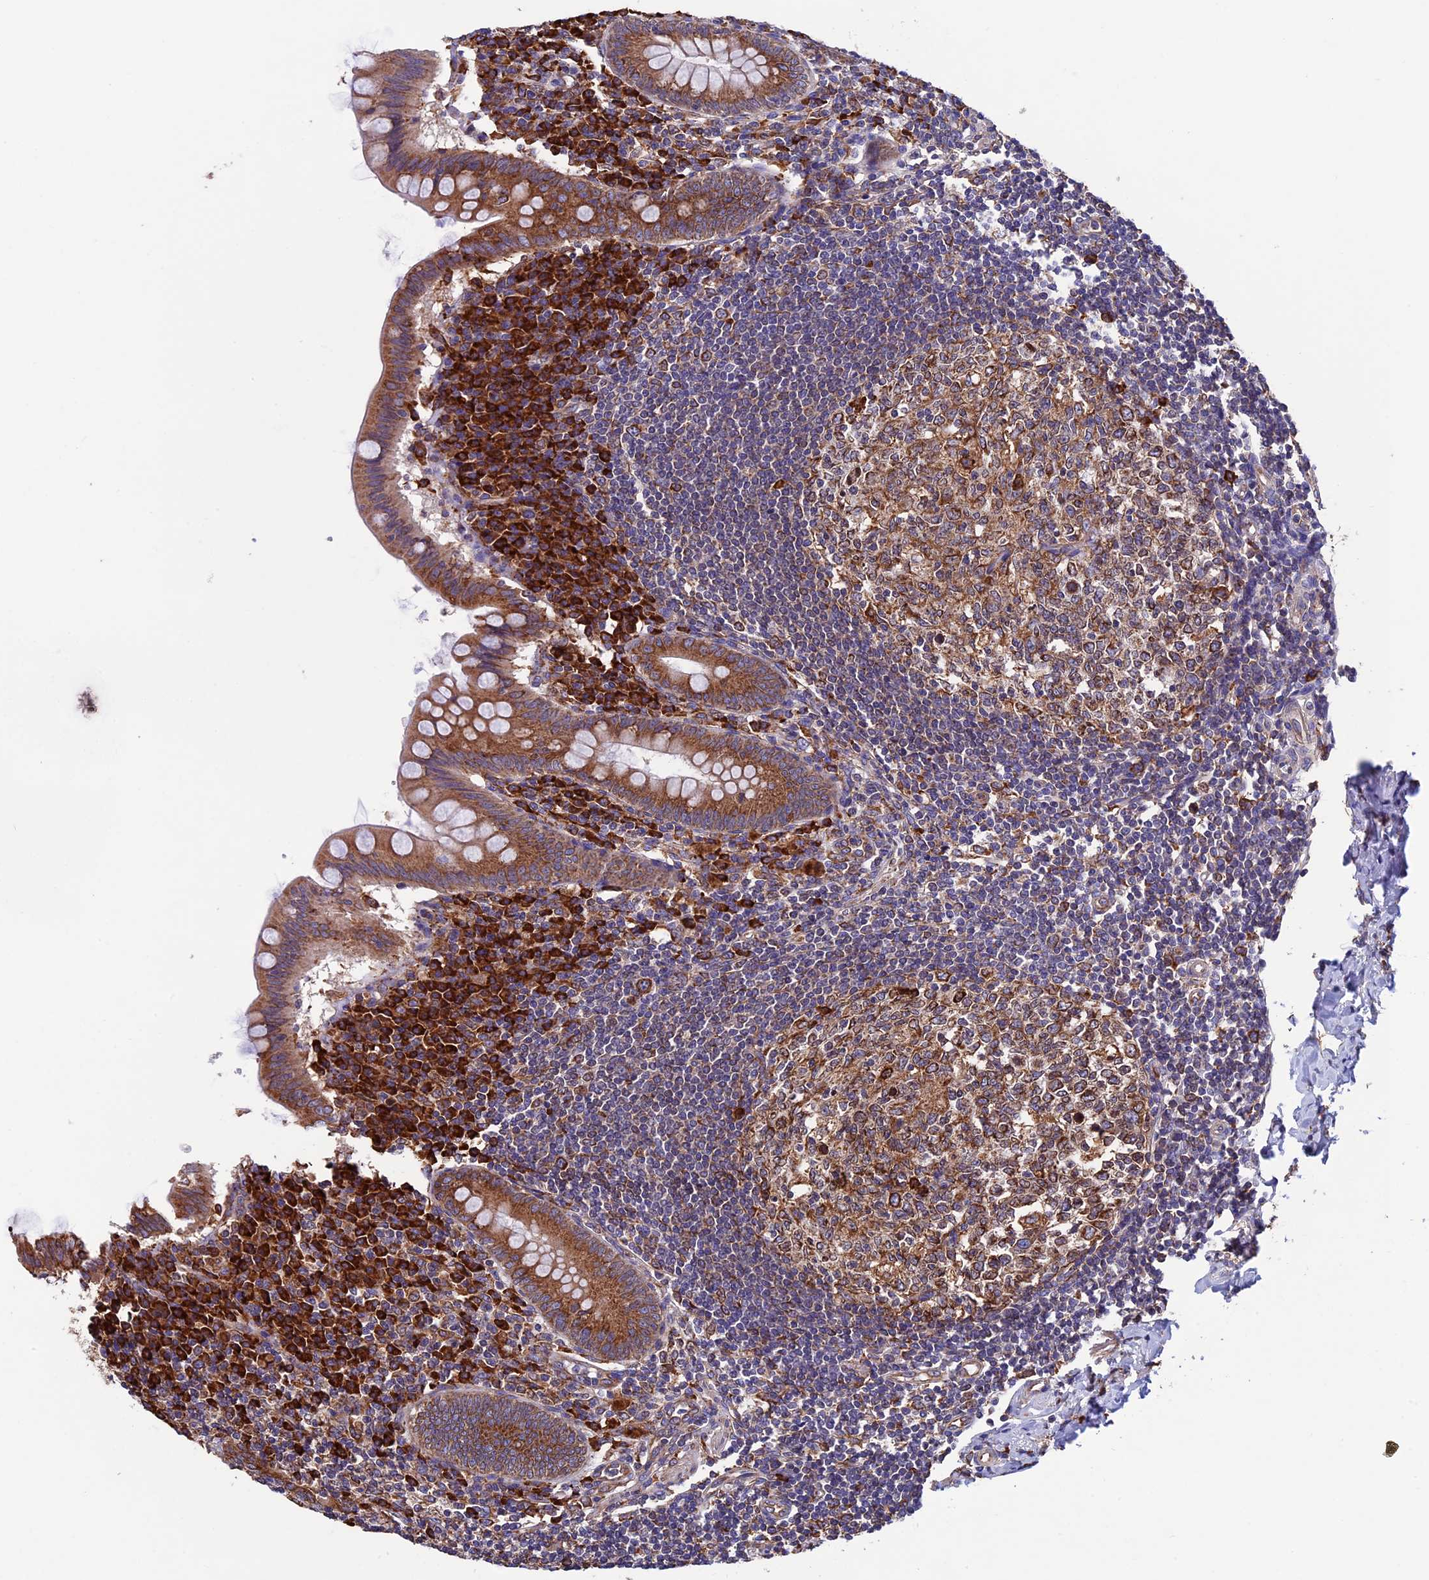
{"staining": {"intensity": "moderate", "quantity": ">75%", "location": "cytoplasmic/membranous"}, "tissue": "appendix", "cell_type": "Glandular cells", "image_type": "normal", "snomed": [{"axis": "morphology", "description": "Normal tissue, NOS"}, {"axis": "topography", "description": "Appendix"}], "caption": "Immunohistochemical staining of unremarkable appendix exhibits moderate cytoplasmic/membranous protein expression in approximately >75% of glandular cells.", "gene": "BTBD3", "patient": {"sex": "female", "age": 33}}